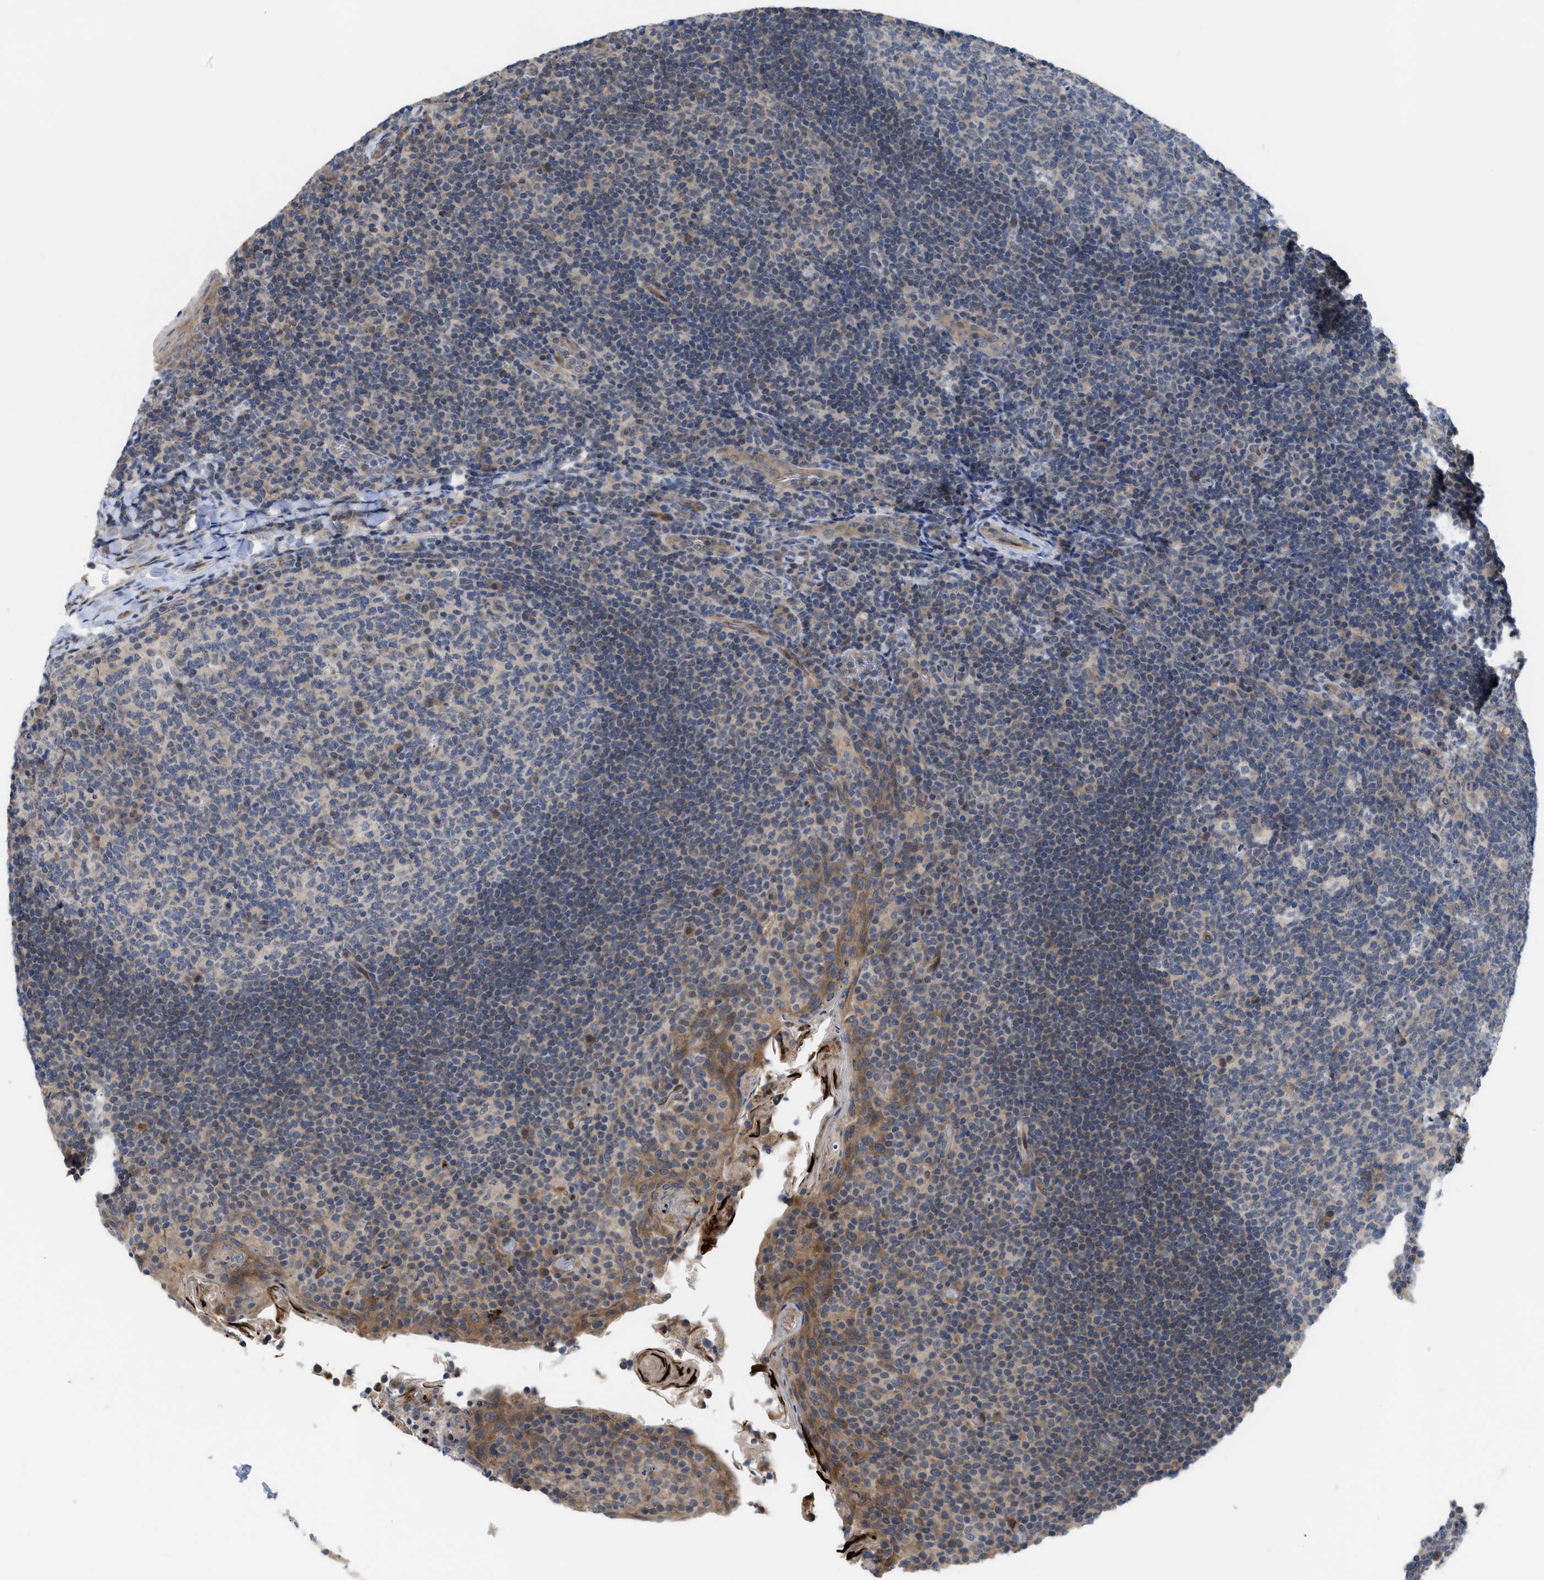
{"staining": {"intensity": "negative", "quantity": "none", "location": "none"}, "tissue": "tonsil", "cell_type": "Germinal center cells", "image_type": "normal", "snomed": [{"axis": "morphology", "description": "Normal tissue, NOS"}, {"axis": "topography", "description": "Tonsil"}], "caption": "Micrograph shows no protein staining in germinal center cells of unremarkable tonsil. The staining was performed using DAB to visualize the protein expression in brown, while the nuclei were stained in blue with hematoxylin (Magnification: 20x).", "gene": "LDAF1", "patient": {"sex": "male", "age": 17}}